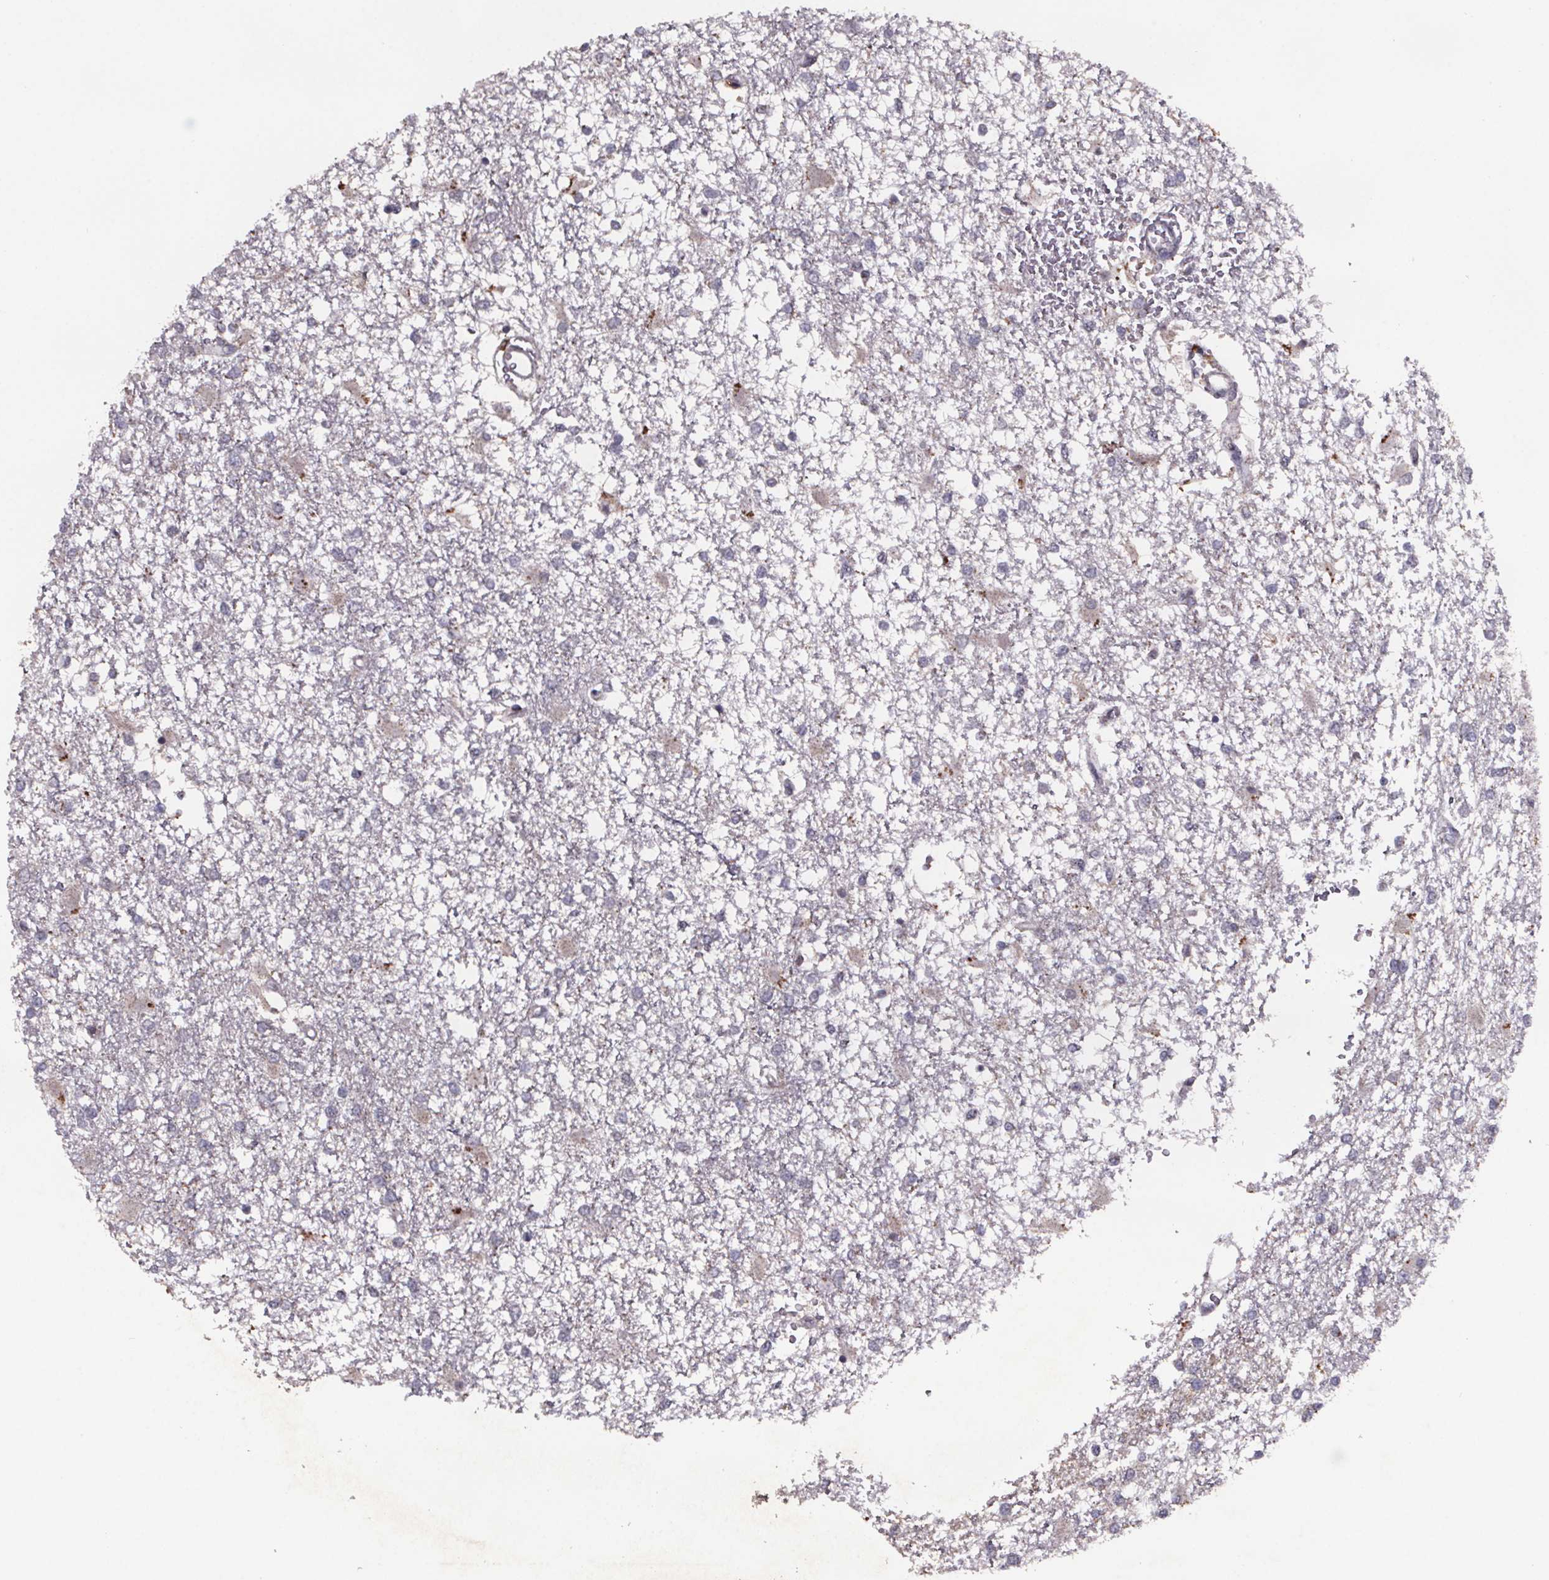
{"staining": {"intensity": "negative", "quantity": "none", "location": "none"}, "tissue": "glioma", "cell_type": "Tumor cells", "image_type": "cancer", "snomed": [{"axis": "morphology", "description": "Glioma, malignant, High grade"}, {"axis": "topography", "description": "Cerebral cortex"}], "caption": "IHC photomicrograph of human malignant high-grade glioma stained for a protein (brown), which demonstrates no positivity in tumor cells. The staining is performed using DAB brown chromogen with nuclei counter-stained in using hematoxylin.", "gene": "PALLD", "patient": {"sex": "male", "age": 79}}